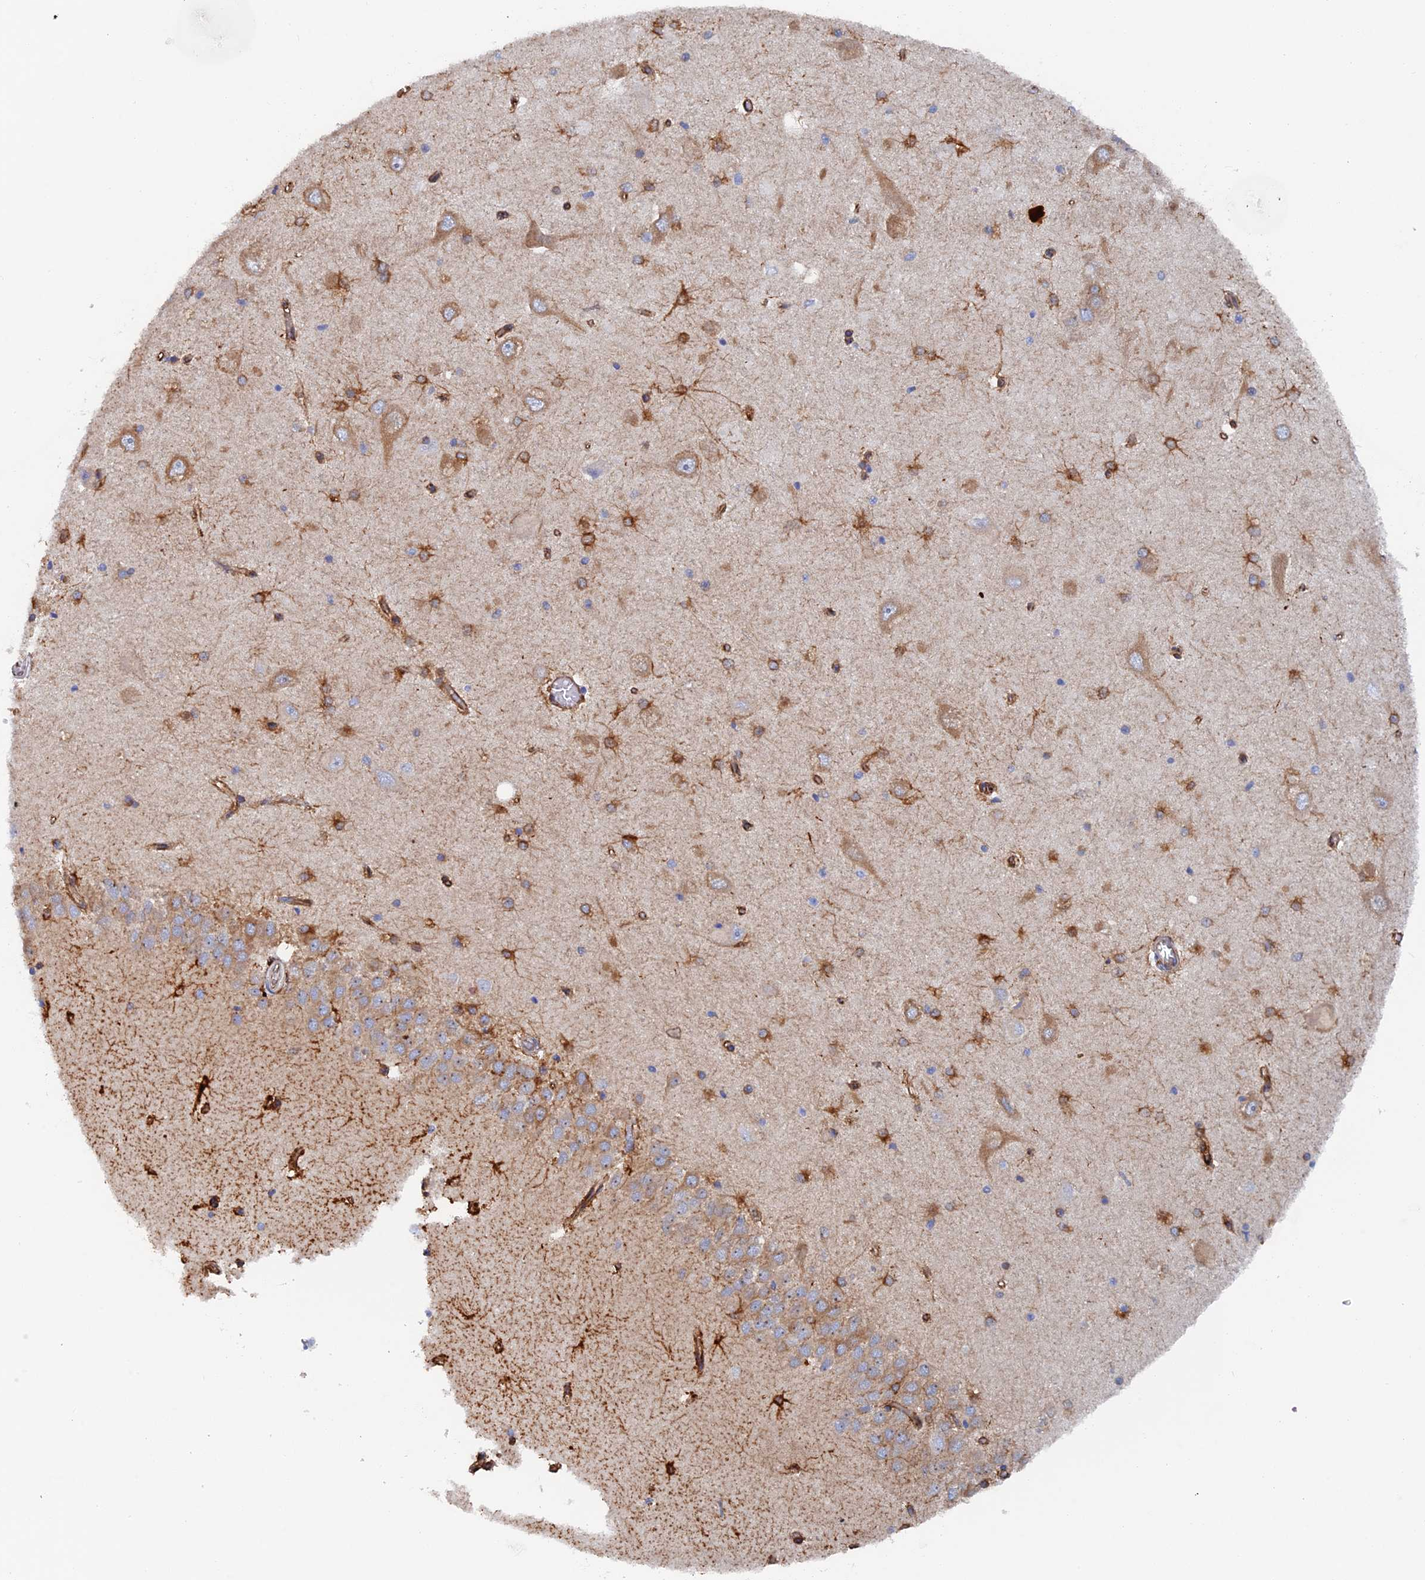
{"staining": {"intensity": "strong", "quantity": "25%-75%", "location": "cytoplasmic/membranous"}, "tissue": "hippocampus", "cell_type": "Glial cells", "image_type": "normal", "snomed": [{"axis": "morphology", "description": "Normal tissue, NOS"}, {"axis": "topography", "description": "Hippocampus"}], "caption": "Normal hippocampus reveals strong cytoplasmic/membranous staining in about 25%-75% of glial cells, visualized by immunohistochemistry. Nuclei are stained in blue.", "gene": "COG7", "patient": {"sex": "male", "age": 45}}